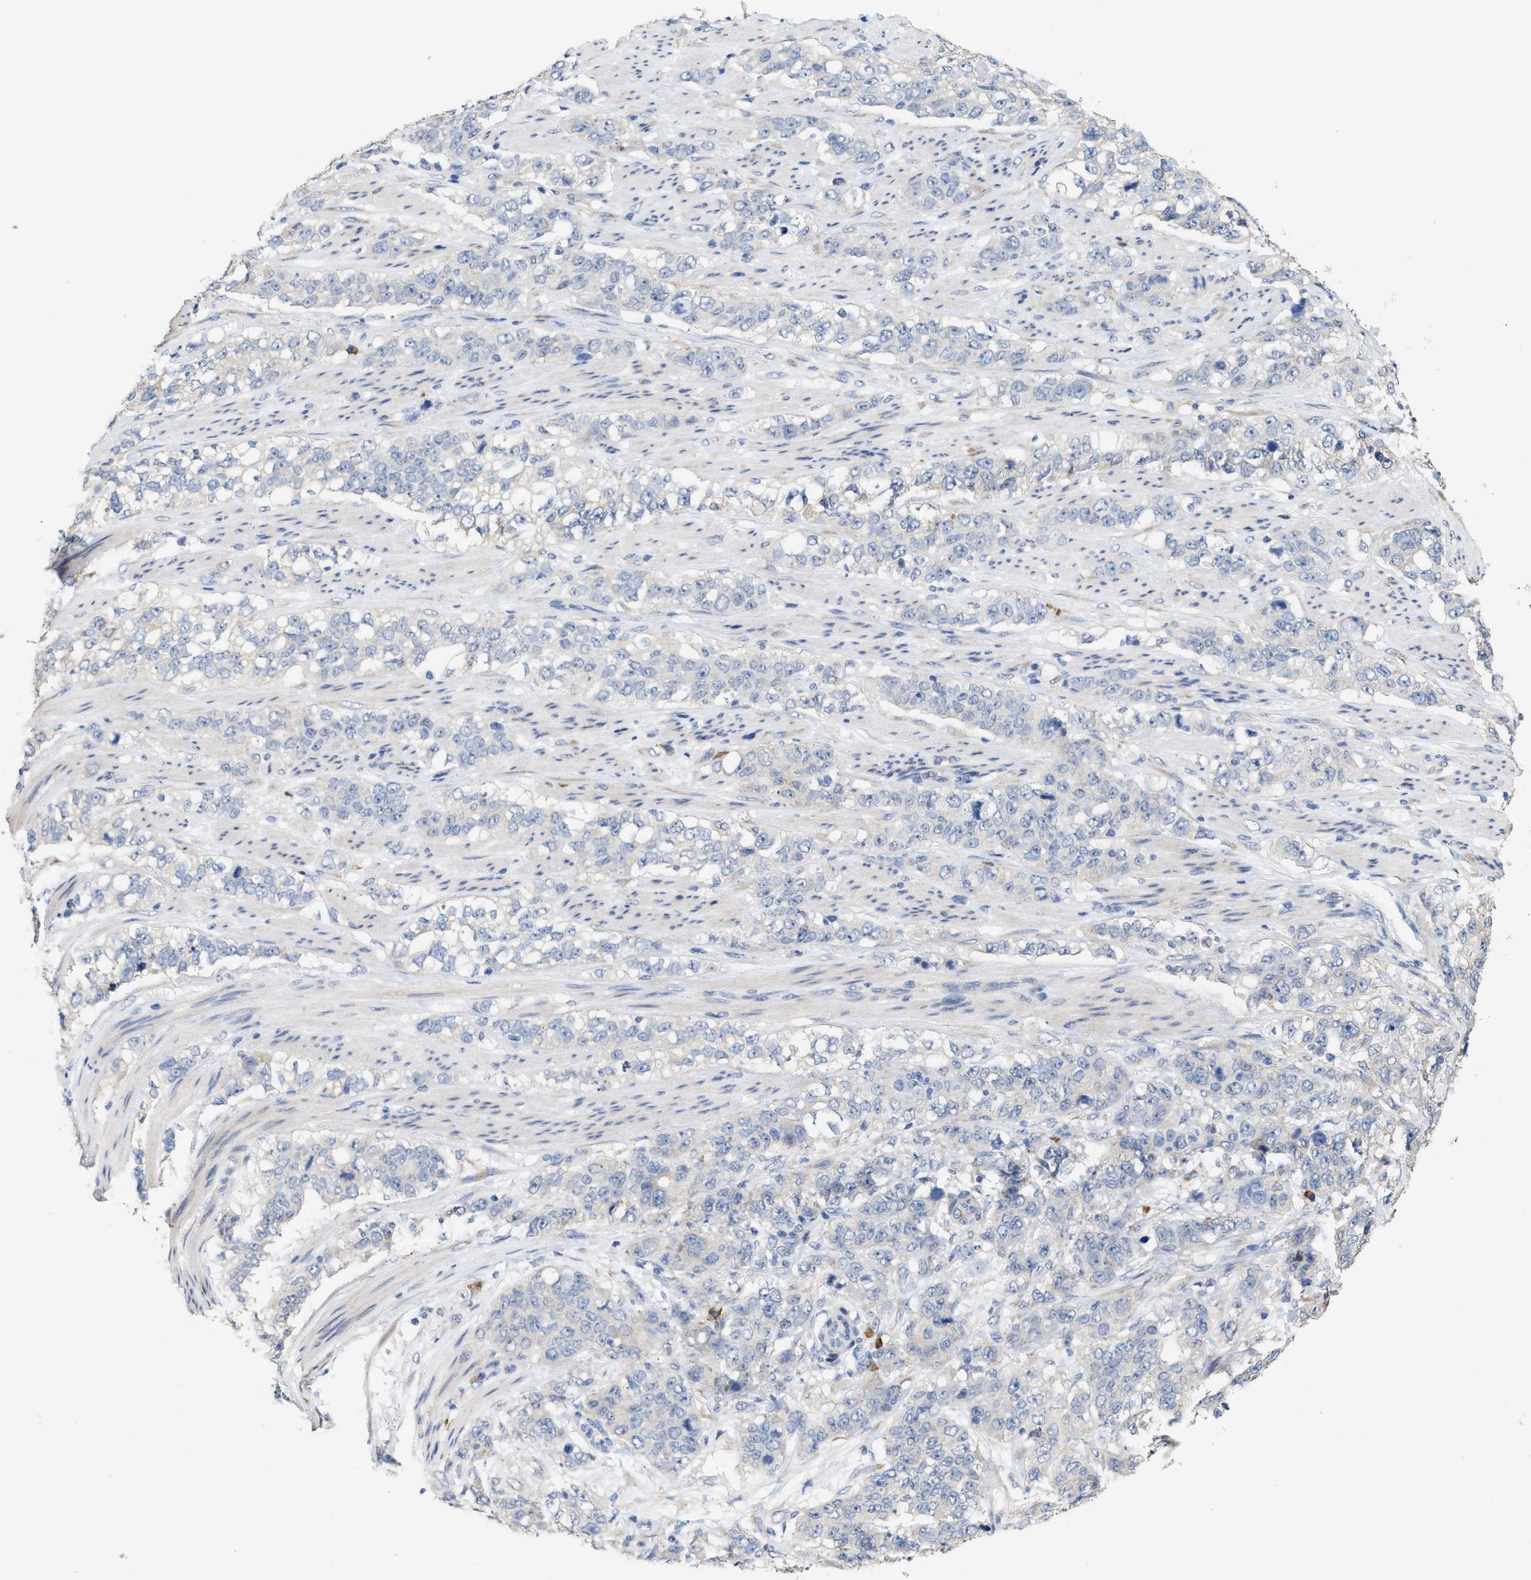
{"staining": {"intensity": "negative", "quantity": "none", "location": "none"}, "tissue": "stomach cancer", "cell_type": "Tumor cells", "image_type": "cancer", "snomed": [{"axis": "morphology", "description": "Adenocarcinoma, NOS"}, {"axis": "topography", "description": "Stomach"}], "caption": "This is an IHC photomicrograph of human stomach cancer. There is no positivity in tumor cells.", "gene": "RYR2", "patient": {"sex": "male", "age": 48}}